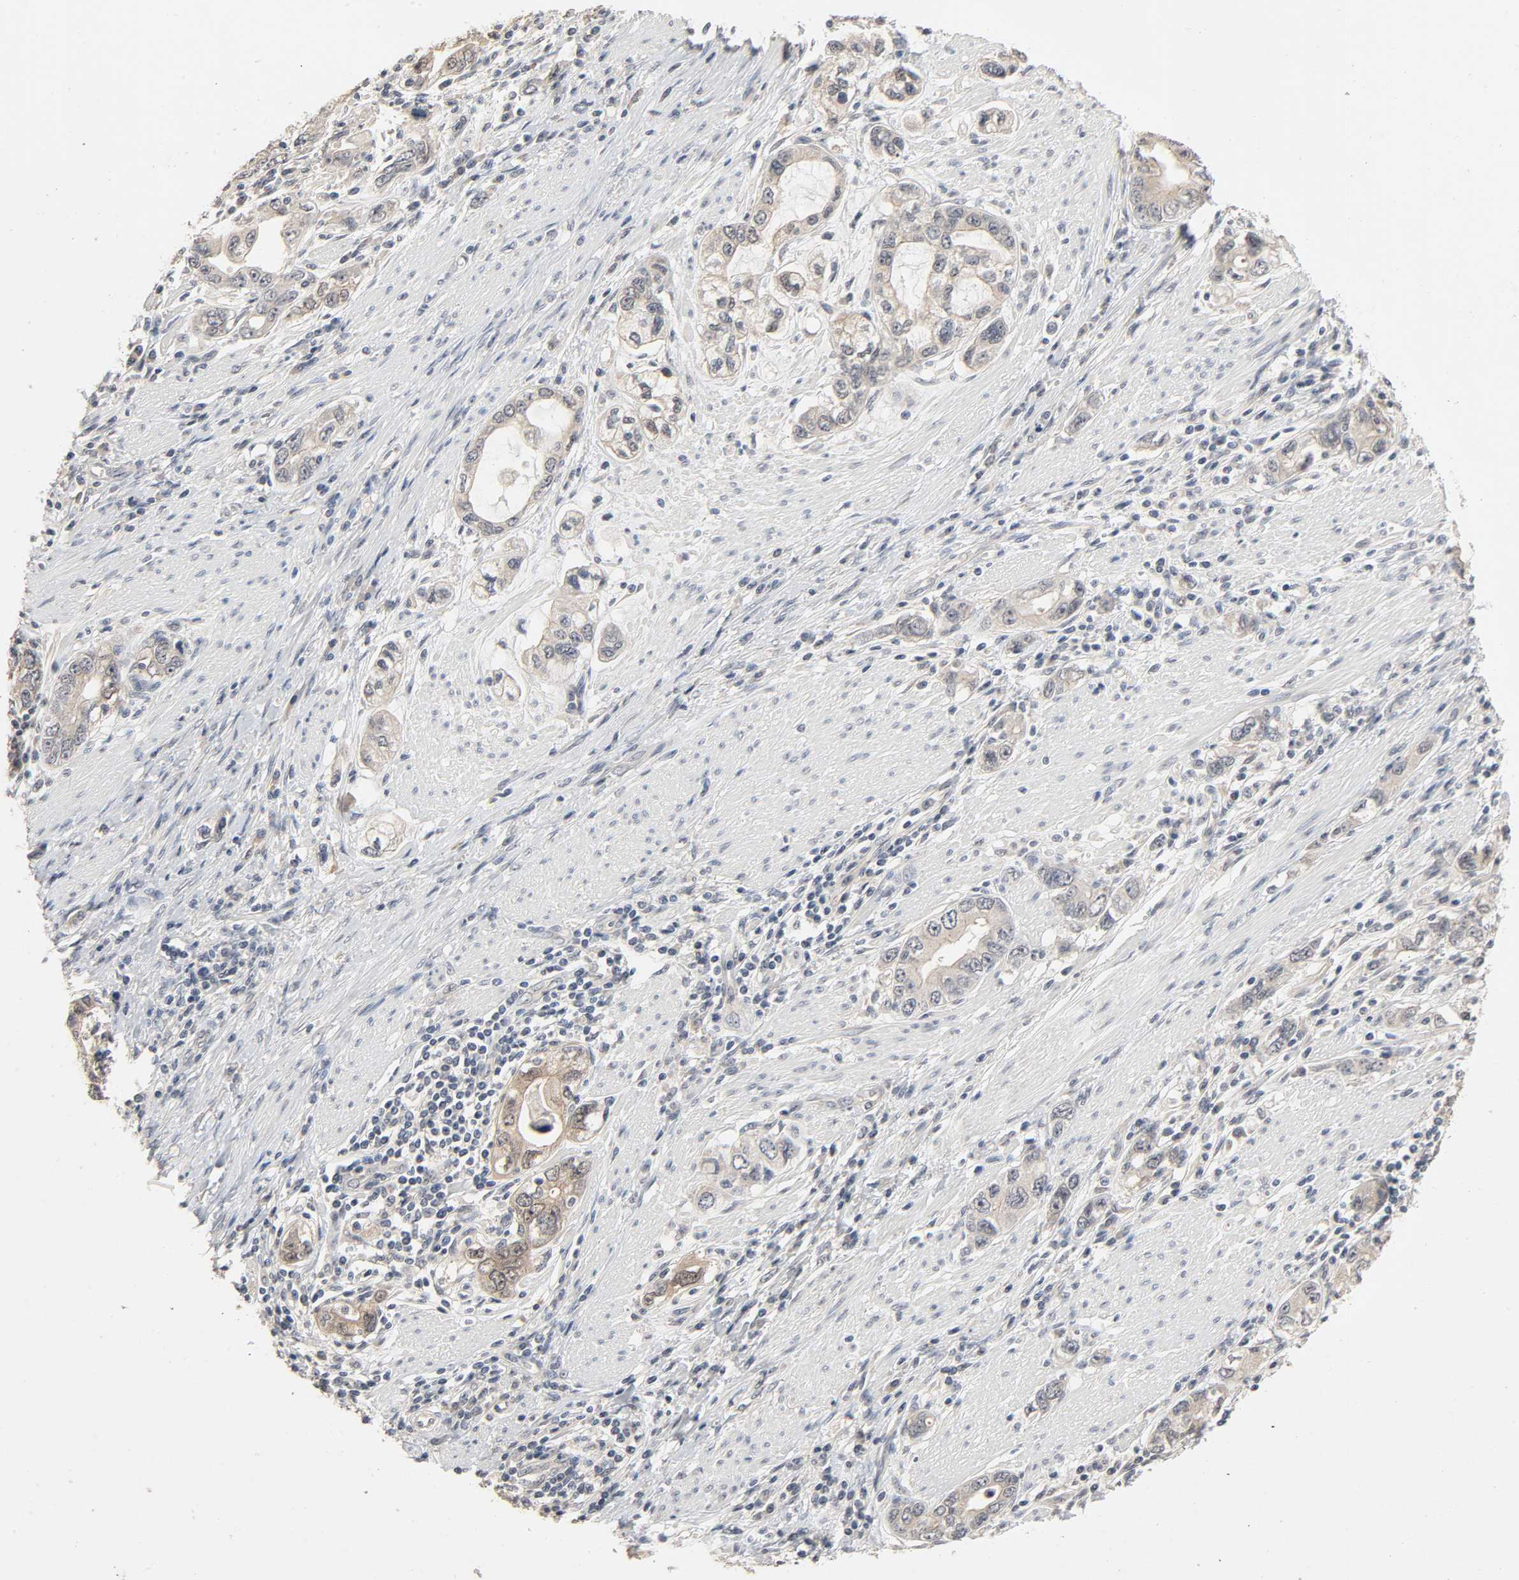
{"staining": {"intensity": "negative", "quantity": "none", "location": "none"}, "tissue": "stomach cancer", "cell_type": "Tumor cells", "image_type": "cancer", "snomed": [{"axis": "morphology", "description": "Adenocarcinoma, NOS"}, {"axis": "topography", "description": "Stomach, lower"}], "caption": "Tumor cells show no significant expression in stomach adenocarcinoma. (DAB (3,3'-diaminobenzidine) immunohistochemistry (IHC), high magnification).", "gene": "MAGEA8", "patient": {"sex": "female", "age": 93}}